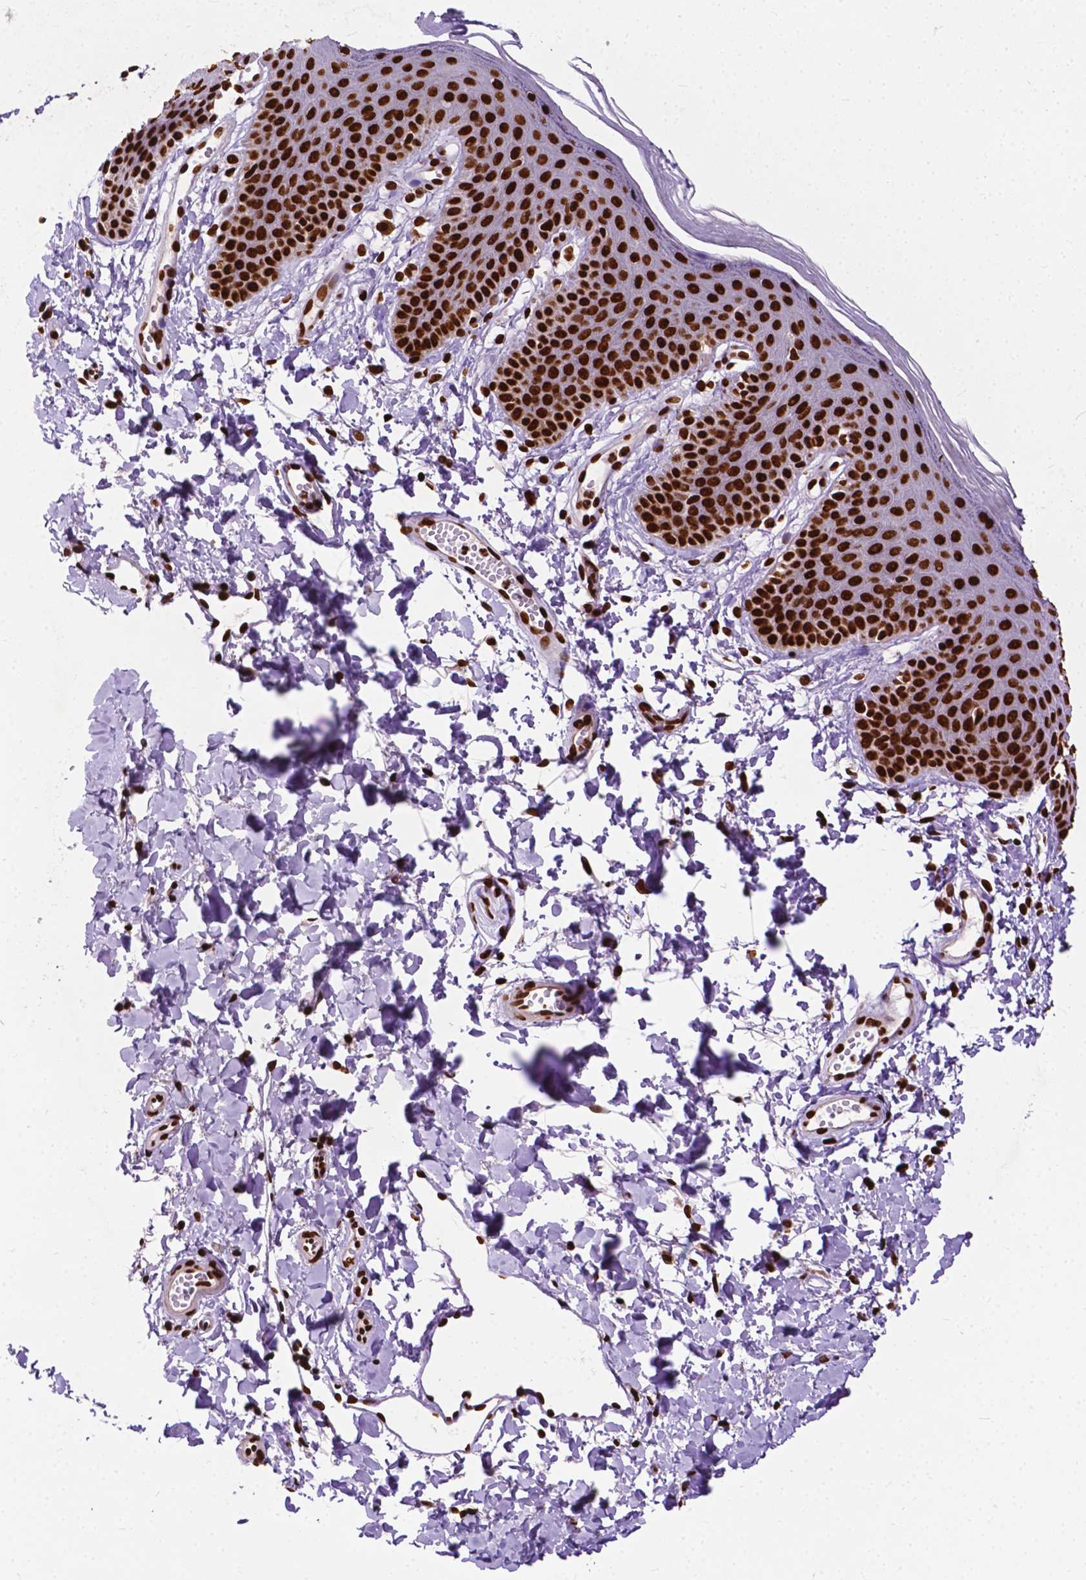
{"staining": {"intensity": "strong", "quantity": ">75%", "location": "nuclear"}, "tissue": "skin", "cell_type": "Epidermal cells", "image_type": "normal", "snomed": [{"axis": "morphology", "description": "Normal tissue, NOS"}, {"axis": "topography", "description": "Anal"}], "caption": "This image demonstrates IHC staining of unremarkable human skin, with high strong nuclear positivity in approximately >75% of epidermal cells.", "gene": "SMIM5", "patient": {"sex": "male", "age": 53}}